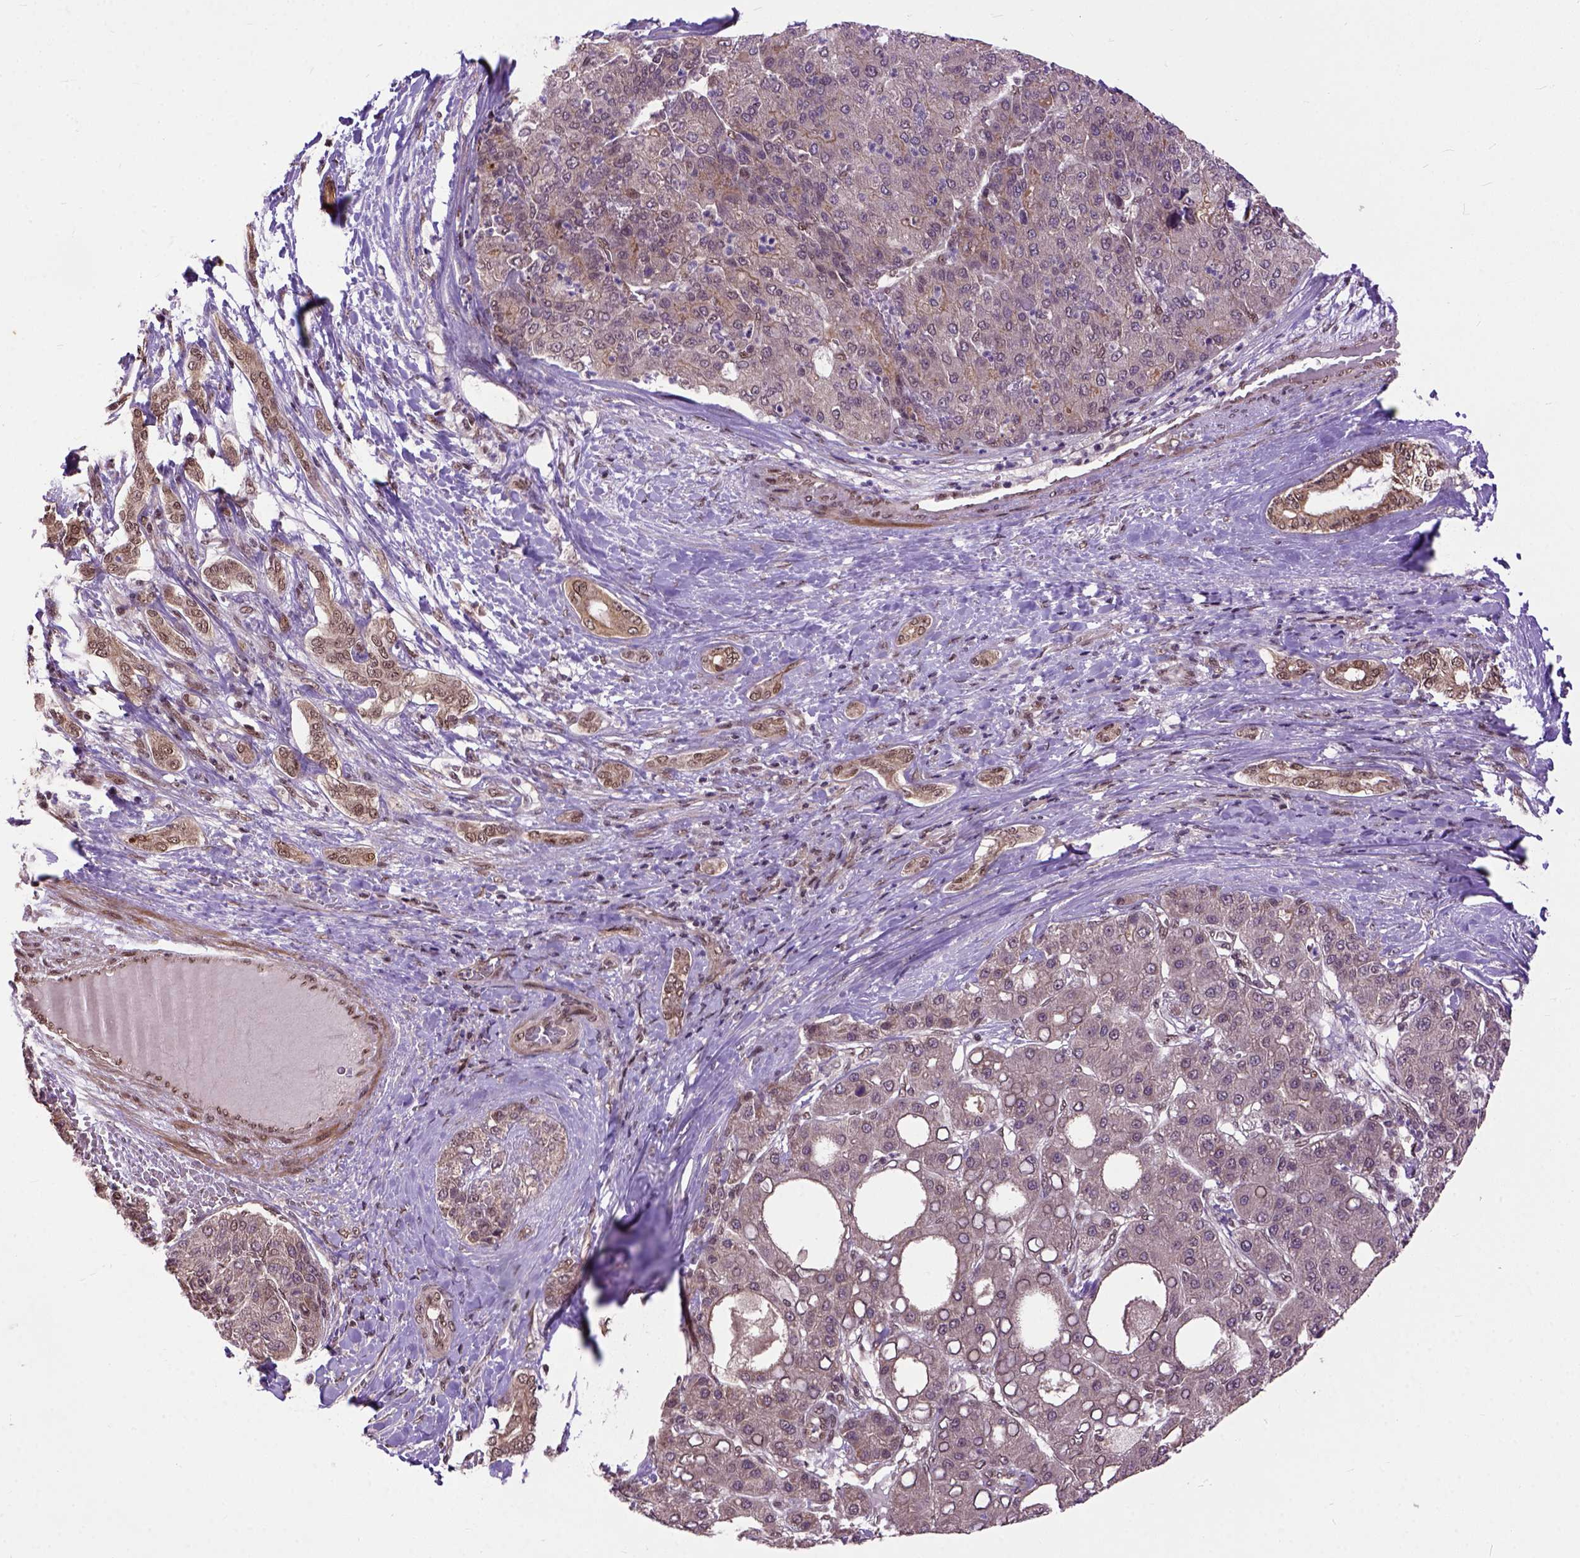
{"staining": {"intensity": "negative", "quantity": "none", "location": "none"}, "tissue": "liver cancer", "cell_type": "Tumor cells", "image_type": "cancer", "snomed": [{"axis": "morphology", "description": "Carcinoma, Hepatocellular, NOS"}, {"axis": "topography", "description": "Liver"}], "caption": "Histopathology image shows no protein staining in tumor cells of liver hepatocellular carcinoma tissue.", "gene": "ZNF630", "patient": {"sex": "male", "age": 65}}